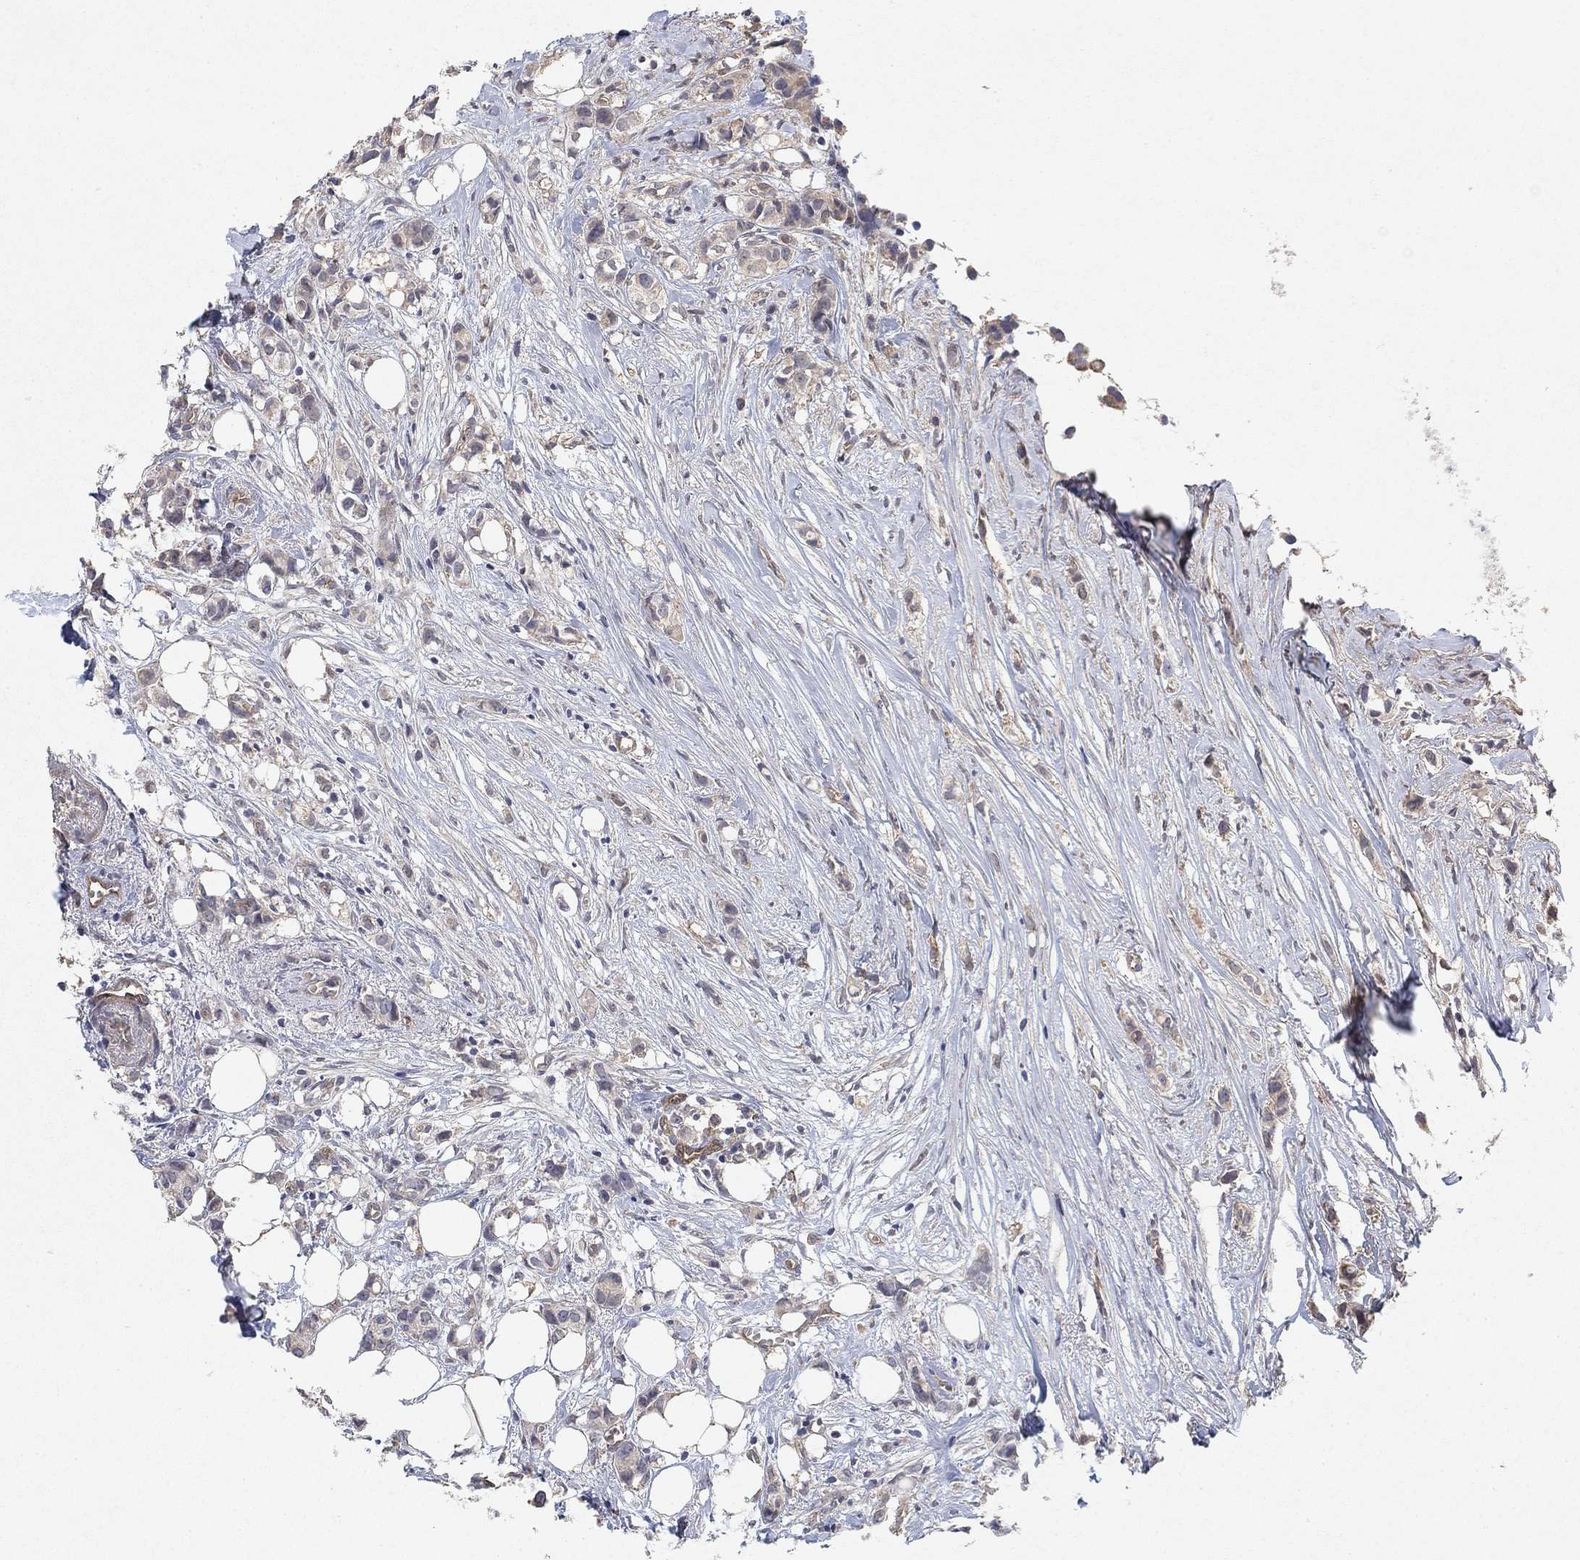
{"staining": {"intensity": "negative", "quantity": "none", "location": "none"}, "tissue": "breast cancer", "cell_type": "Tumor cells", "image_type": "cancer", "snomed": [{"axis": "morphology", "description": "Duct carcinoma"}, {"axis": "topography", "description": "Breast"}], "caption": "DAB (3,3'-diaminobenzidine) immunohistochemical staining of breast cancer (intraductal carcinoma) demonstrates no significant positivity in tumor cells. The staining was performed using DAB (3,3'-diaminobenzidine) to visualize the protein expression in brown, while the nuclei were stained in blue with hematoxylin (Magnification: 20x).", "gene": "MCUR1", "patient": {"sex": "female", "age": 85}}